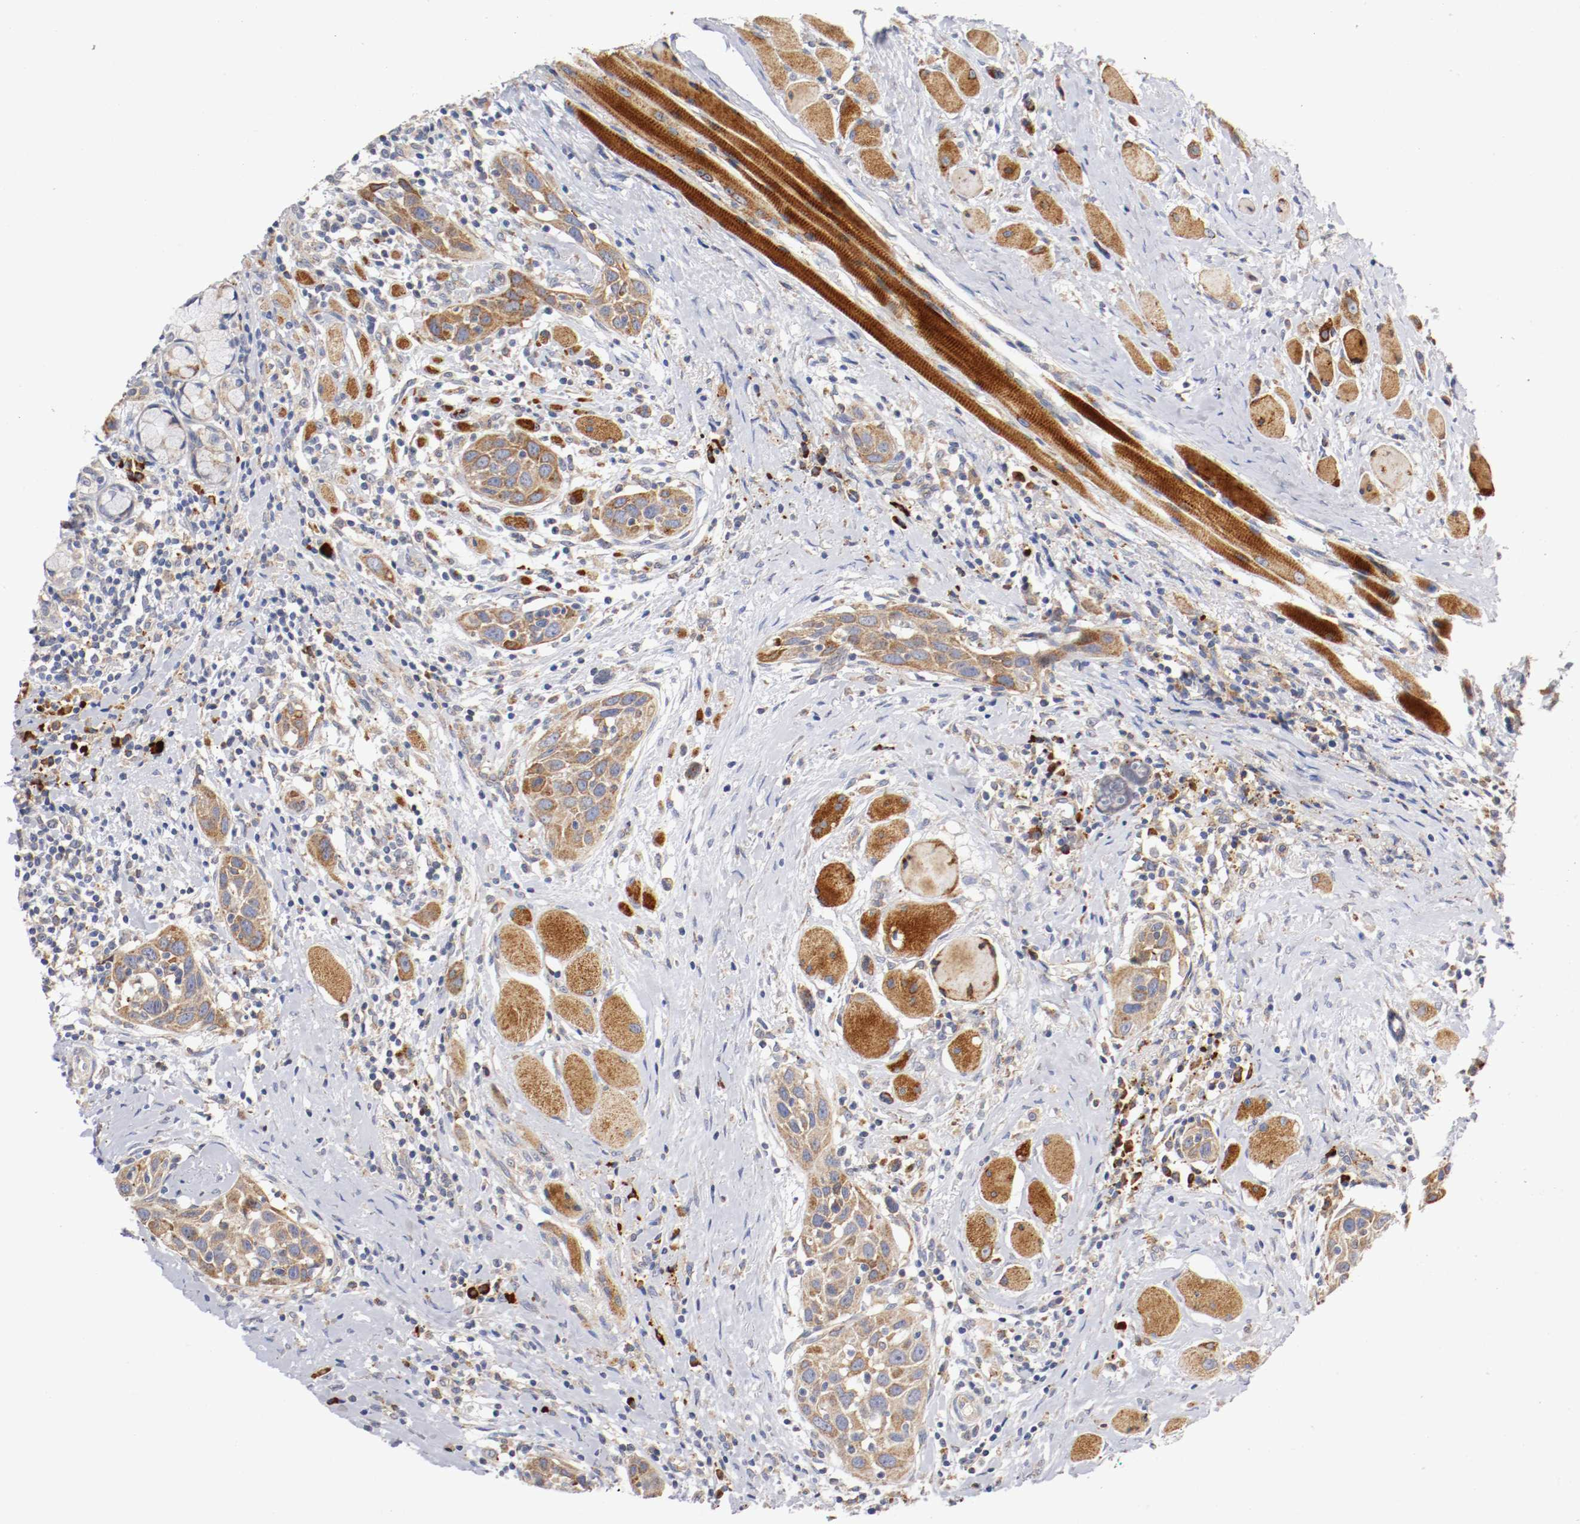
{"staining": {"intensity": "weak", "quantity": ">75%", "location": "cytoplasmic/membranous"}, "tissue": "head and neck cancer", "cell_type": "Tumor cells", "image_type": "cancer", "snomed": [{"axis": "morphology", "description": "Squamous cell carcinoma, NOS"}, {"axis": "topography", "description": "Oral tissue"}, {"axis": "topography", "description": "Head-Neck"}], "caption": "Brown immunohistochemical staining in head and neck squamous cell carcinoma displays weak cytoplasmic/membranous positivity in about >75% of tumor cells.", "gene": "TRAF2", "patient": {"sex": "female", "age": 50}}